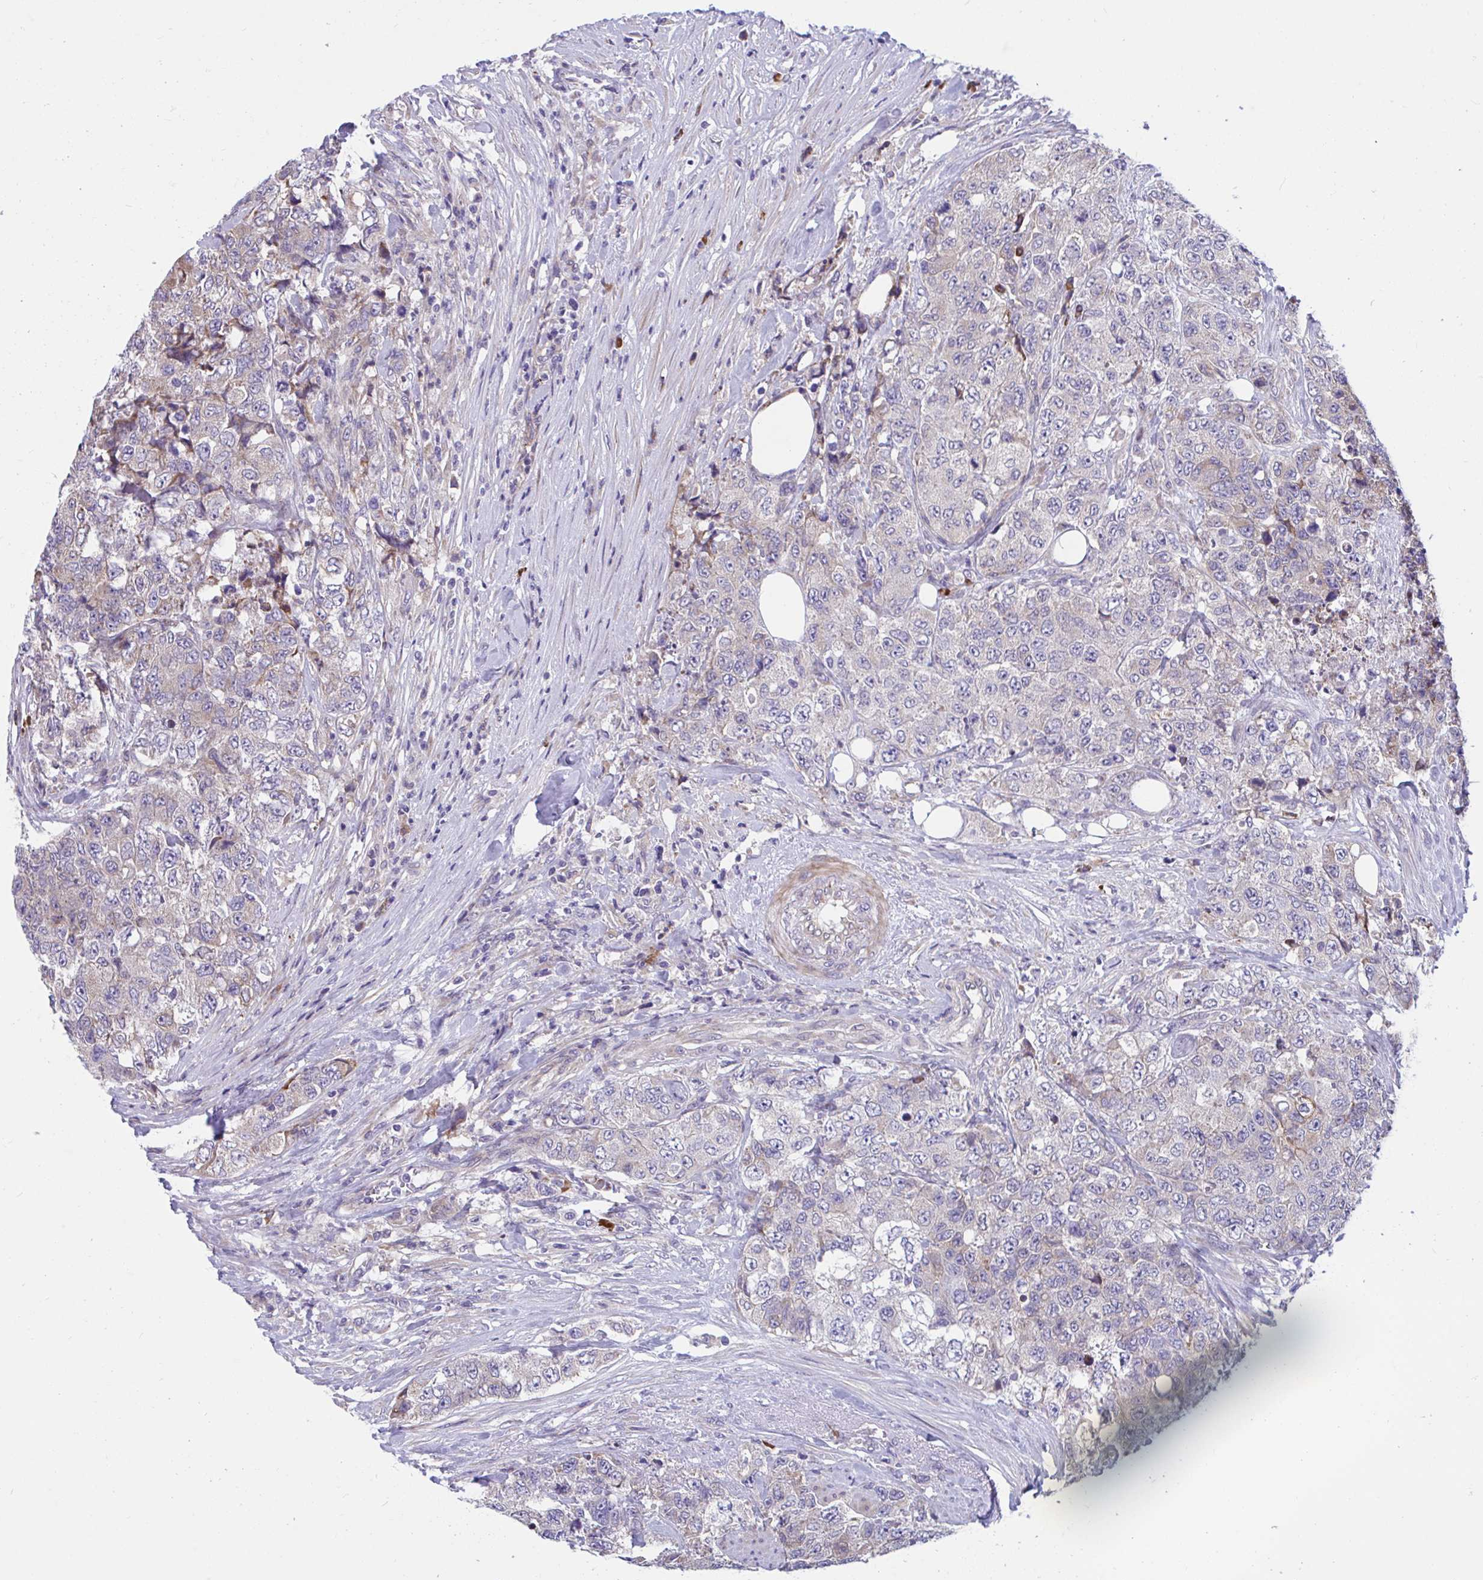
{"staining": {"intensity": "weak", "quantity": "<25%", "location": "cytoplasmic/membranous"}, "tissue": "urothelial cancer", "cell_type": "Tumor cells", "image_type": "cancer", "snomed": [{"axis": "morphology", "description": "Urothelial carcinoma, High grade"}, {"axis": "topography", "description": "Urinary bladder"}], "caption": "Immunohistochemistry photomicrograph of urothelial carcinoma (high-grade) stained for a protein (brown), which demonstrates no expression in tumor cells. (DAB (3,3'-diaminobenzidine) IHC, high magnification).", "gene": "WBP1", "patient": {"sex": "female", "age": 78}}